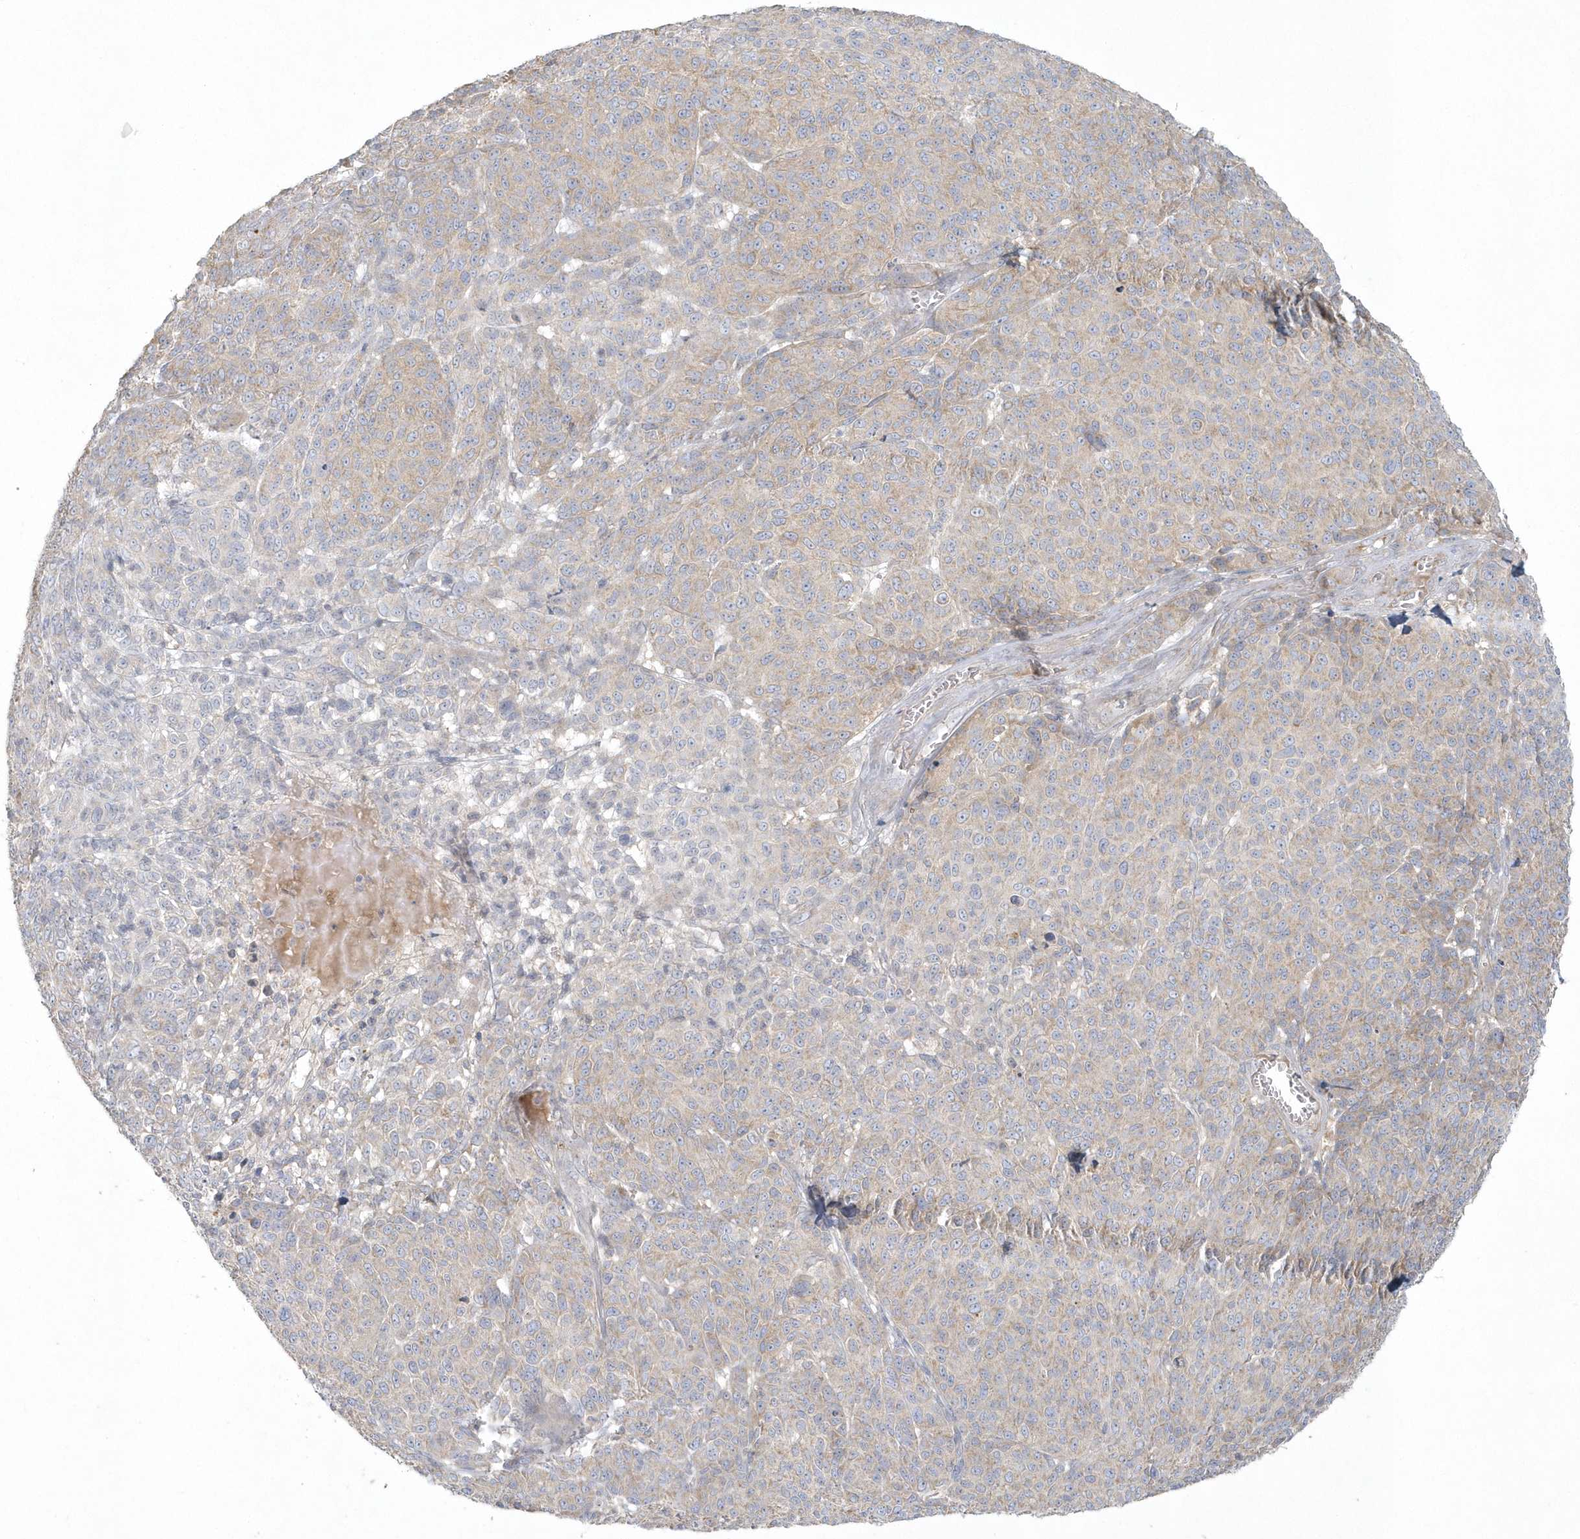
{"staining": {"intensity": "weak", "quantity": "<25%", "location": "cytoplasmic/membranous"}, "tissue": "melanoma", "cell_type": "Tumor cells", "image_type": "cancer", "snomed": [{"axis": "morphology", "description": "Malignant melanoma, NOS"}, {"axis": "topography", "description": "Skin"}], "caption": "DAB (3,3'-diaminobenzidine) immunohistochemical staining of human melanoma displays no significant expression in tumor cells.", "gene": "BLTP3A", "patient": {"sex": "male", "age": 49}}